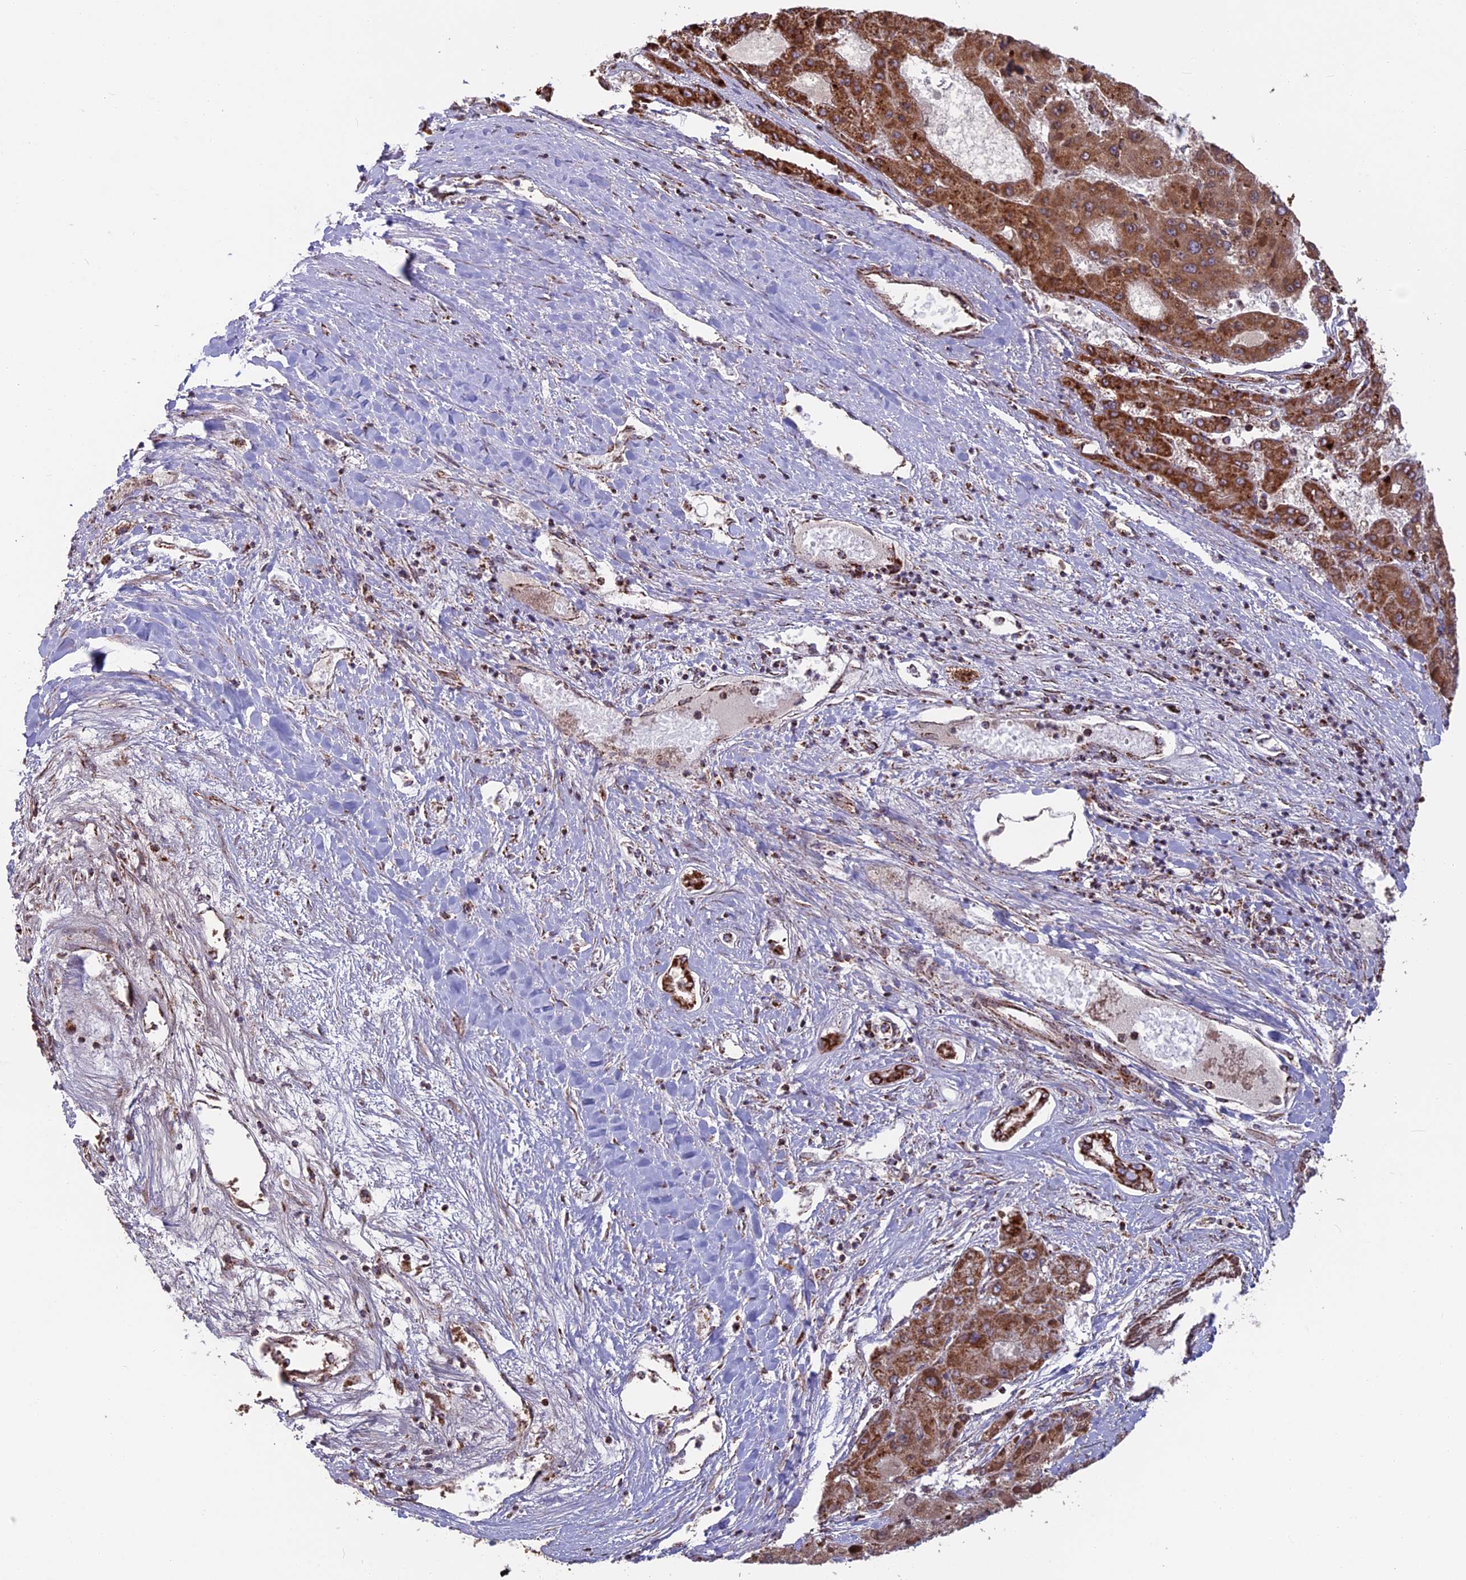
{"staining": {"intensity": "strong", "quantity": ">75%", "location": "cytoplasmic/membranous"}, "tissue": "liver cancer", "cell_type": "Tumor cells", "image_type": "cancer", "snomed": [{"axis": "morphology", "description": "Carcinoma, Hepatocellular, NOS"}, {"axis": "topography", "description": "Liver"}], "caption": "Hepatocellular carcinoma (liver) tissue reveals strong cytoplasmic/membranous positivity in about >75% of tumor cells", "gene": "CS", "patient": {"sex": "female", "age": 73}}